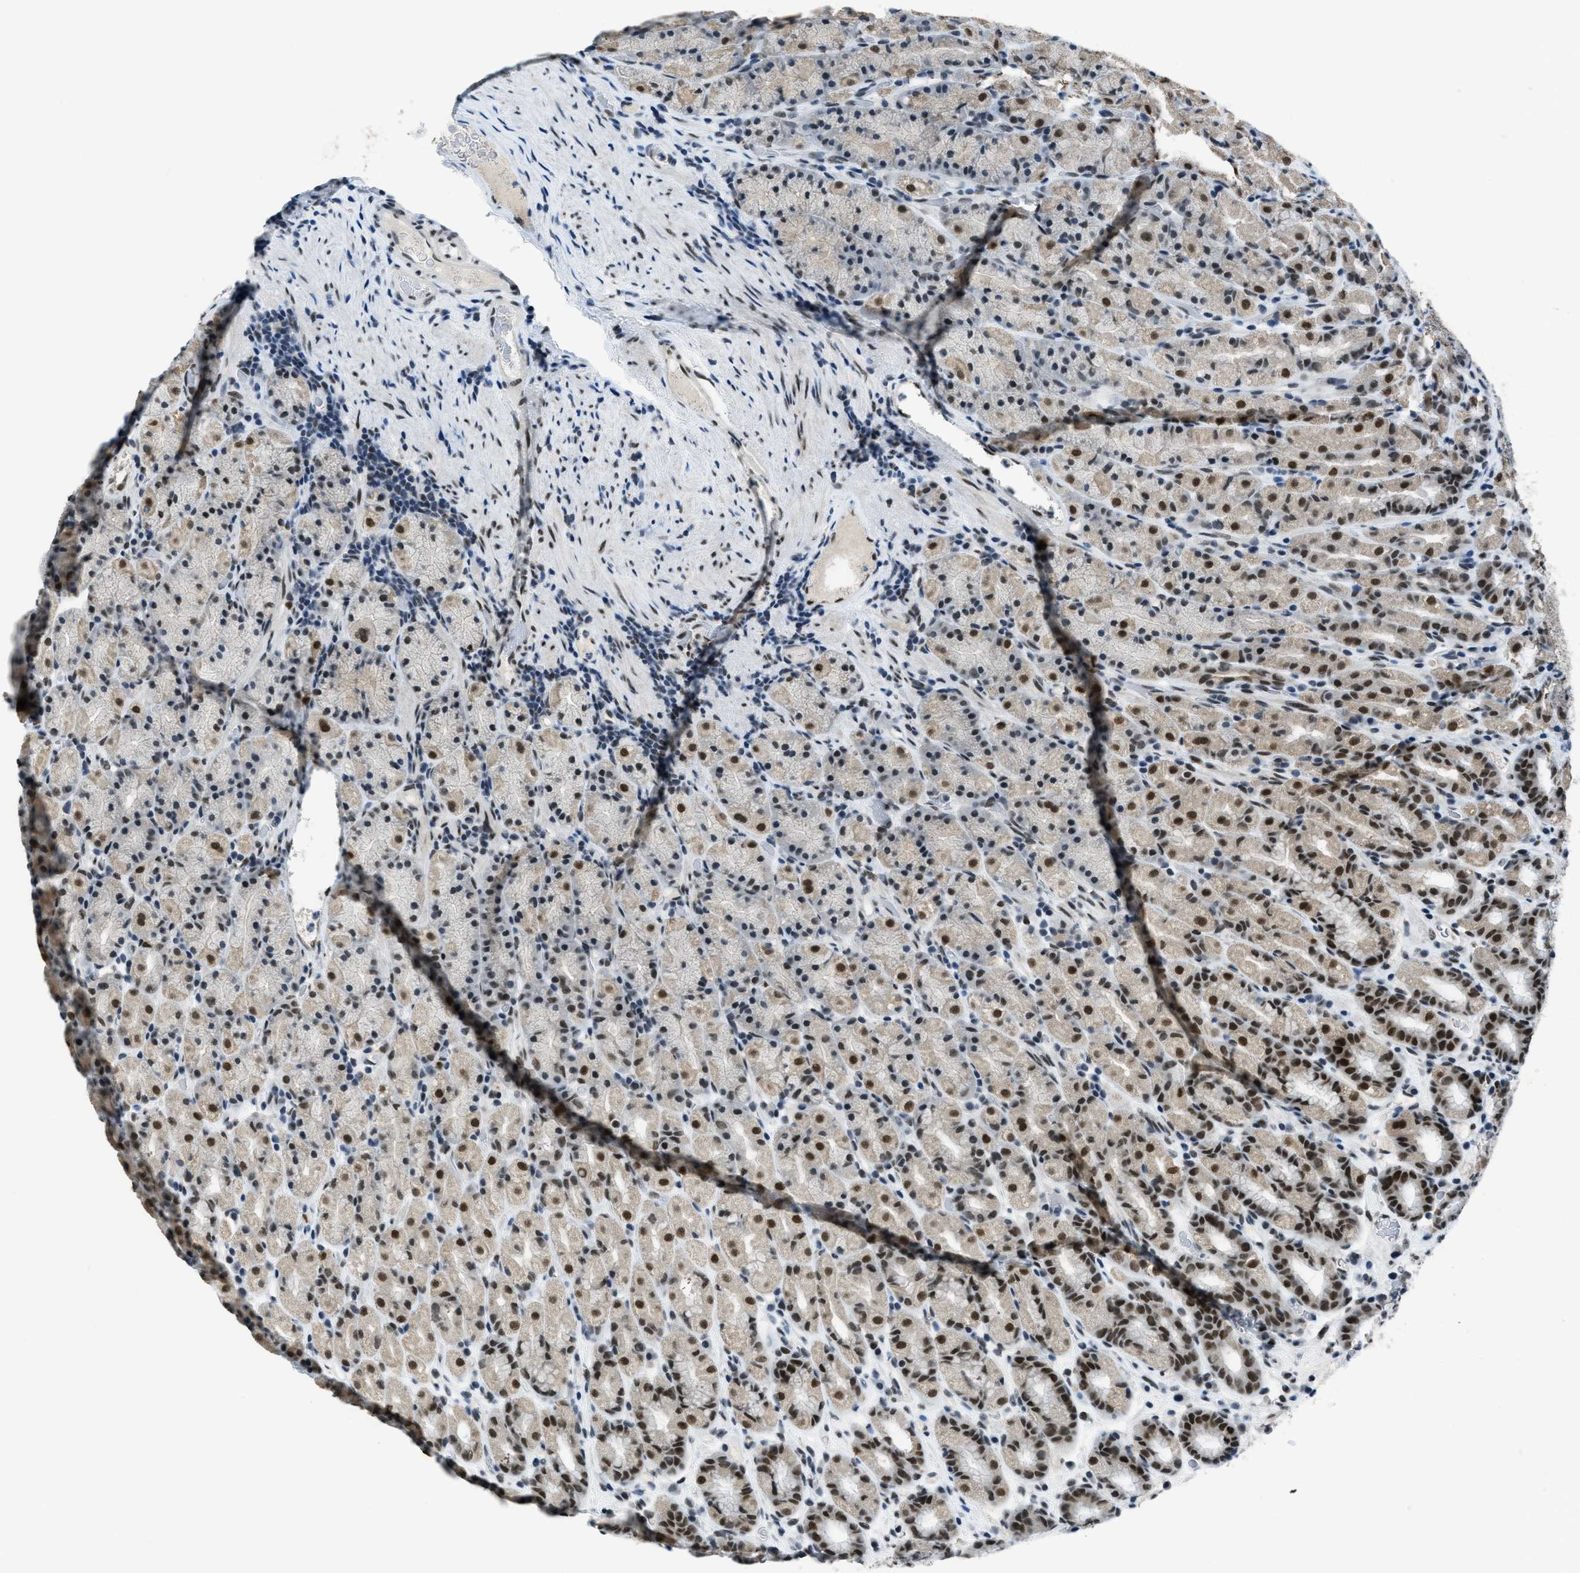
{"staining": {"intensity": "strong", "quantity": ">75%", "location": "nuclear"}, "tissue": "stomach", "cell_type": "Glandular cells", "image_type": "normal", "snomed": [{"axis": "morphology", "description": "Normal tissue, NOS"}, {"axis": "topography", "description": "Stomach, upper"}], "caption": "DAB immunohistochemical staining of unremarkable stomach shows strong nuclear protein expression in about >75% of glandular cells. Using DAB (brown) and hematoxylin (blue) stains, captured at high magnification using brightfield microscopy.", "gene": "GATAD2B", "patient": {"sex": "male", "age": 68}}